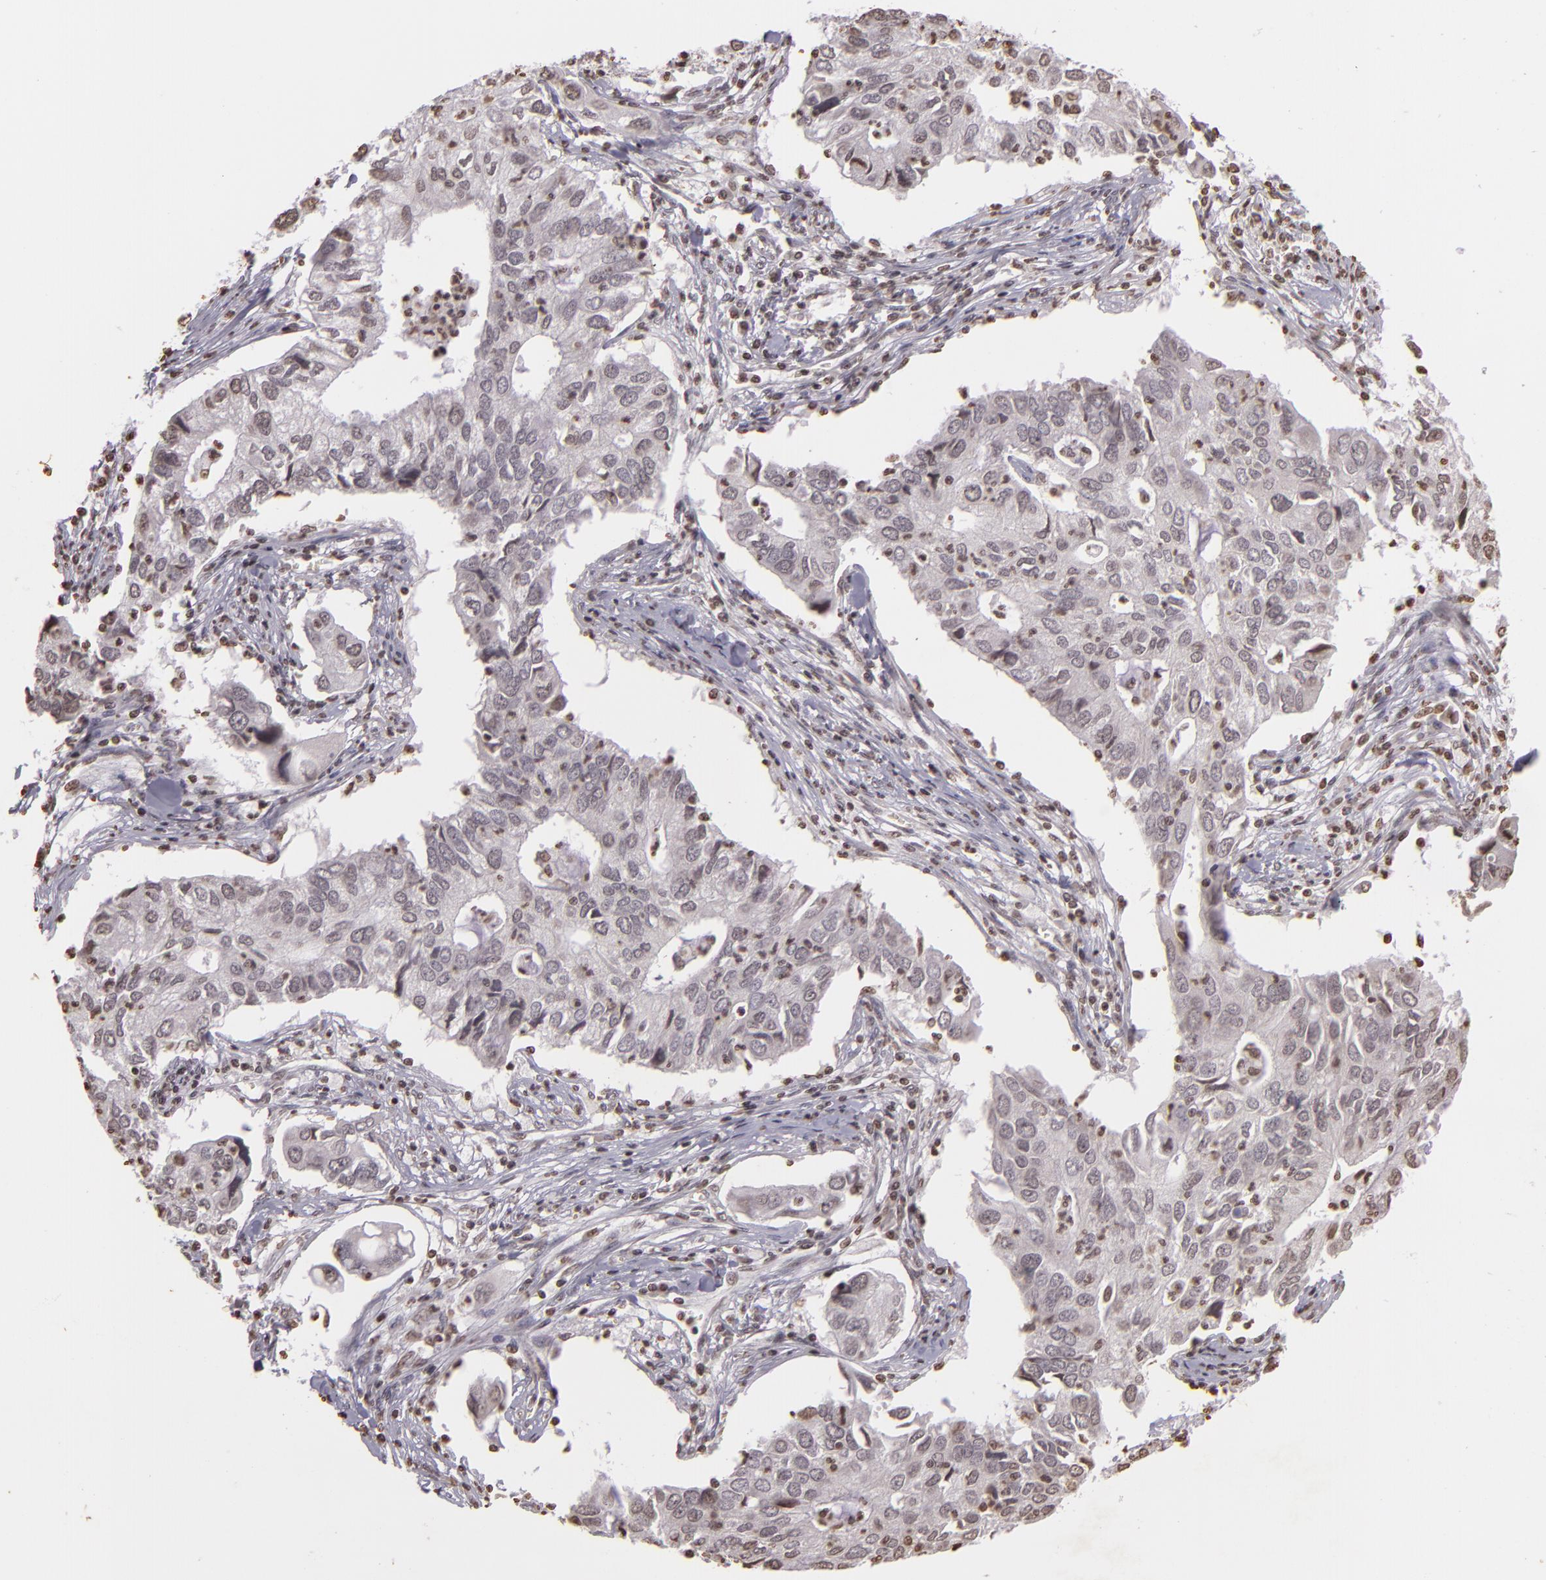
{"staining": {"intensity": "negative", "quantity": "none", "location": "none"}, "tissue": "lung cancer", "cell_type": "Tumor cells", "image_type": "cancer", "snomed": [{"axis": "morphology", "description": "Adenocarcinoma, NOS"}, {"axis": "topography", "description": "Lung"}], "caption": "The immunohistochemistry micrograph has no significant positivity in tumor cells of lung cancer tissue.", "gene": "THRB", "patient": {"sex": "male", "age": 48}}